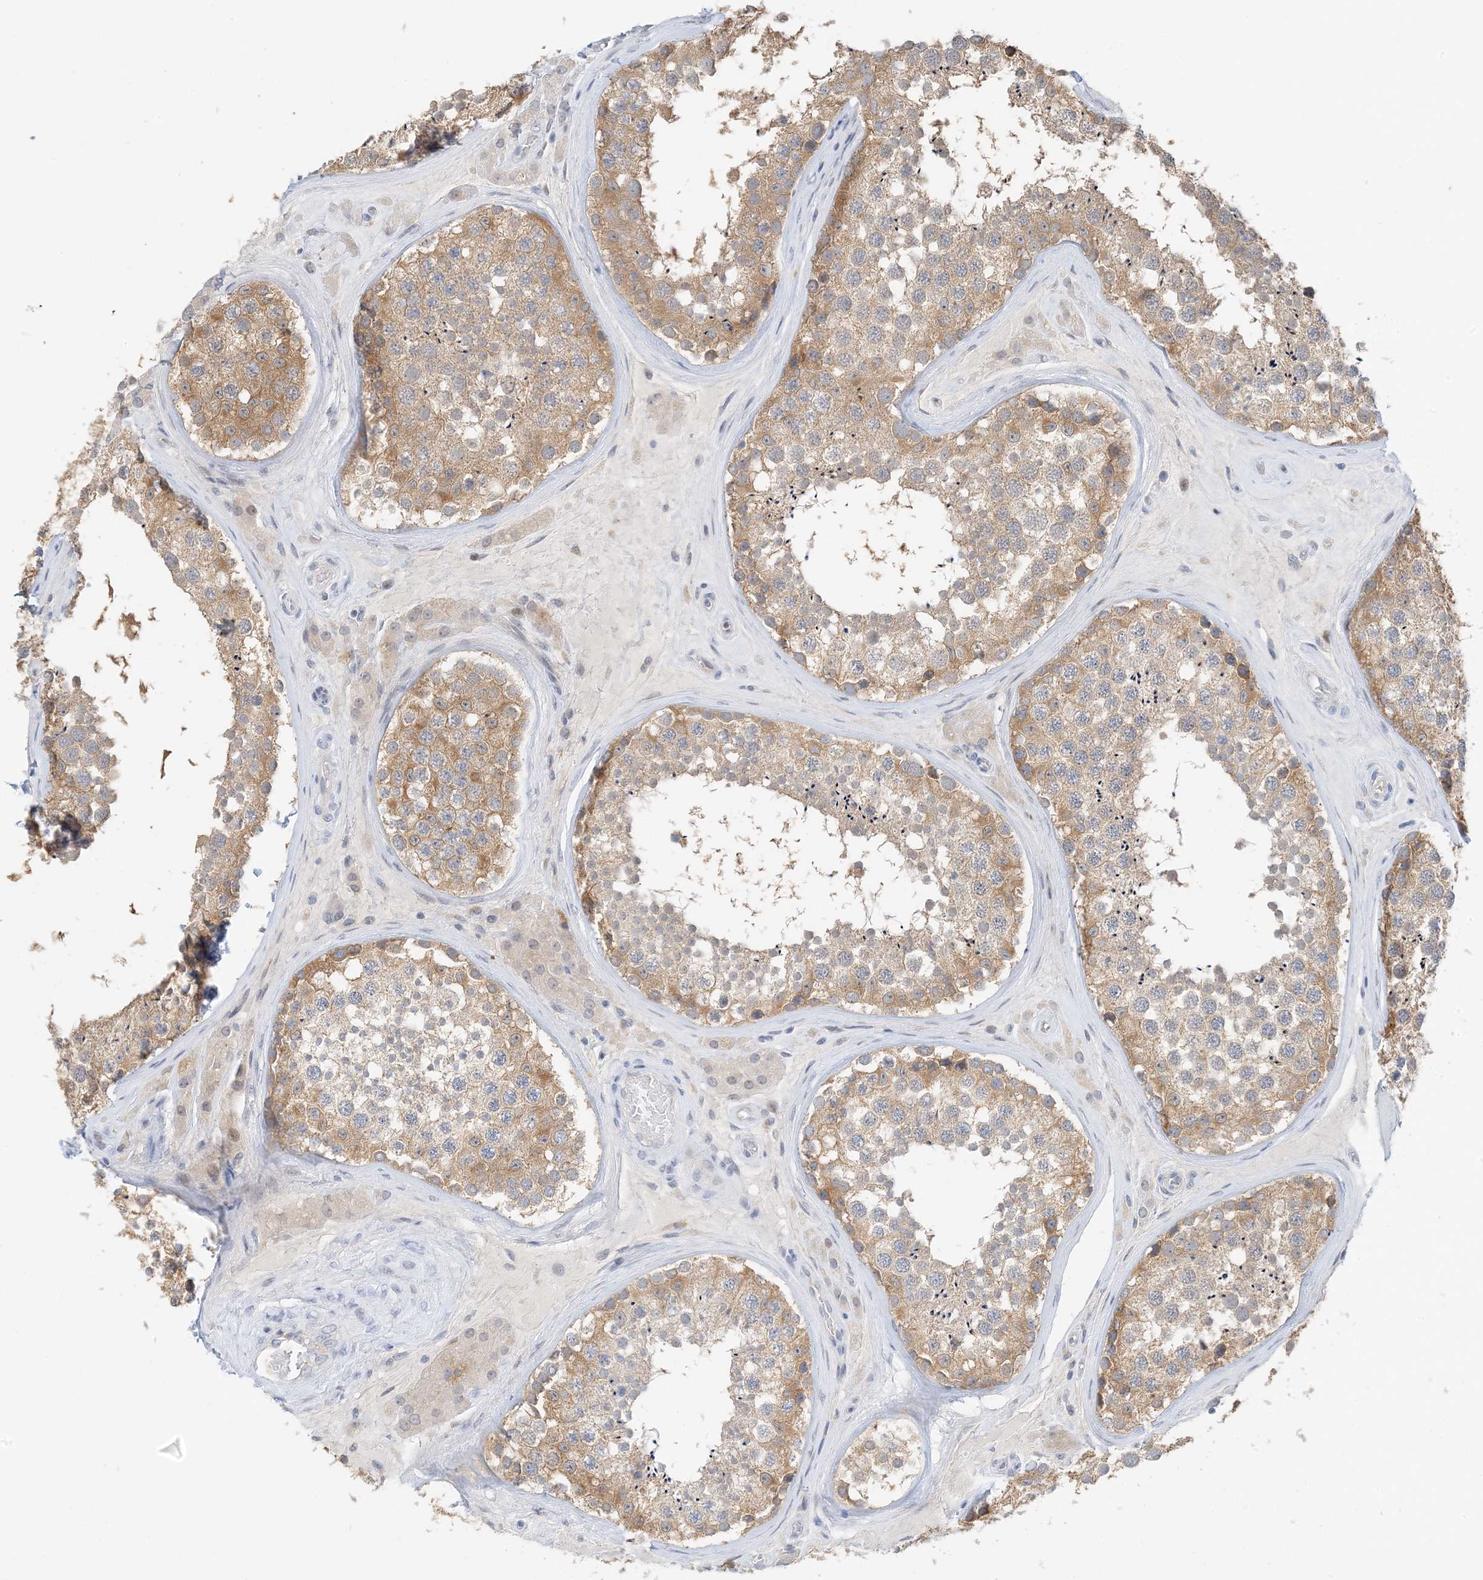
{"staining": {"intensity": "moderate", "quantity": ">75%", "location": "cytoplasmic/membranous"}, "tissue": "testis", "cell_type": "Cells in seminiferous ducts", "image_type": "normal", "snomed": [{"axis": "morphology", "description": "Normal tissue, NOS"}, {"axis": "topography", "description": "Testis"}], "caption": "Testis stained with immunohistochemistry displays moderate cytoplasmic/membranous expression in approximately >75% of cells in seminiferous ducts. (Stains: DAB in brown, nuclei in blue, Microscopy: brightfield microscopy at high magnification).", "gene": "KIFBP", "patient": {"sex": "male", "age": 46}}